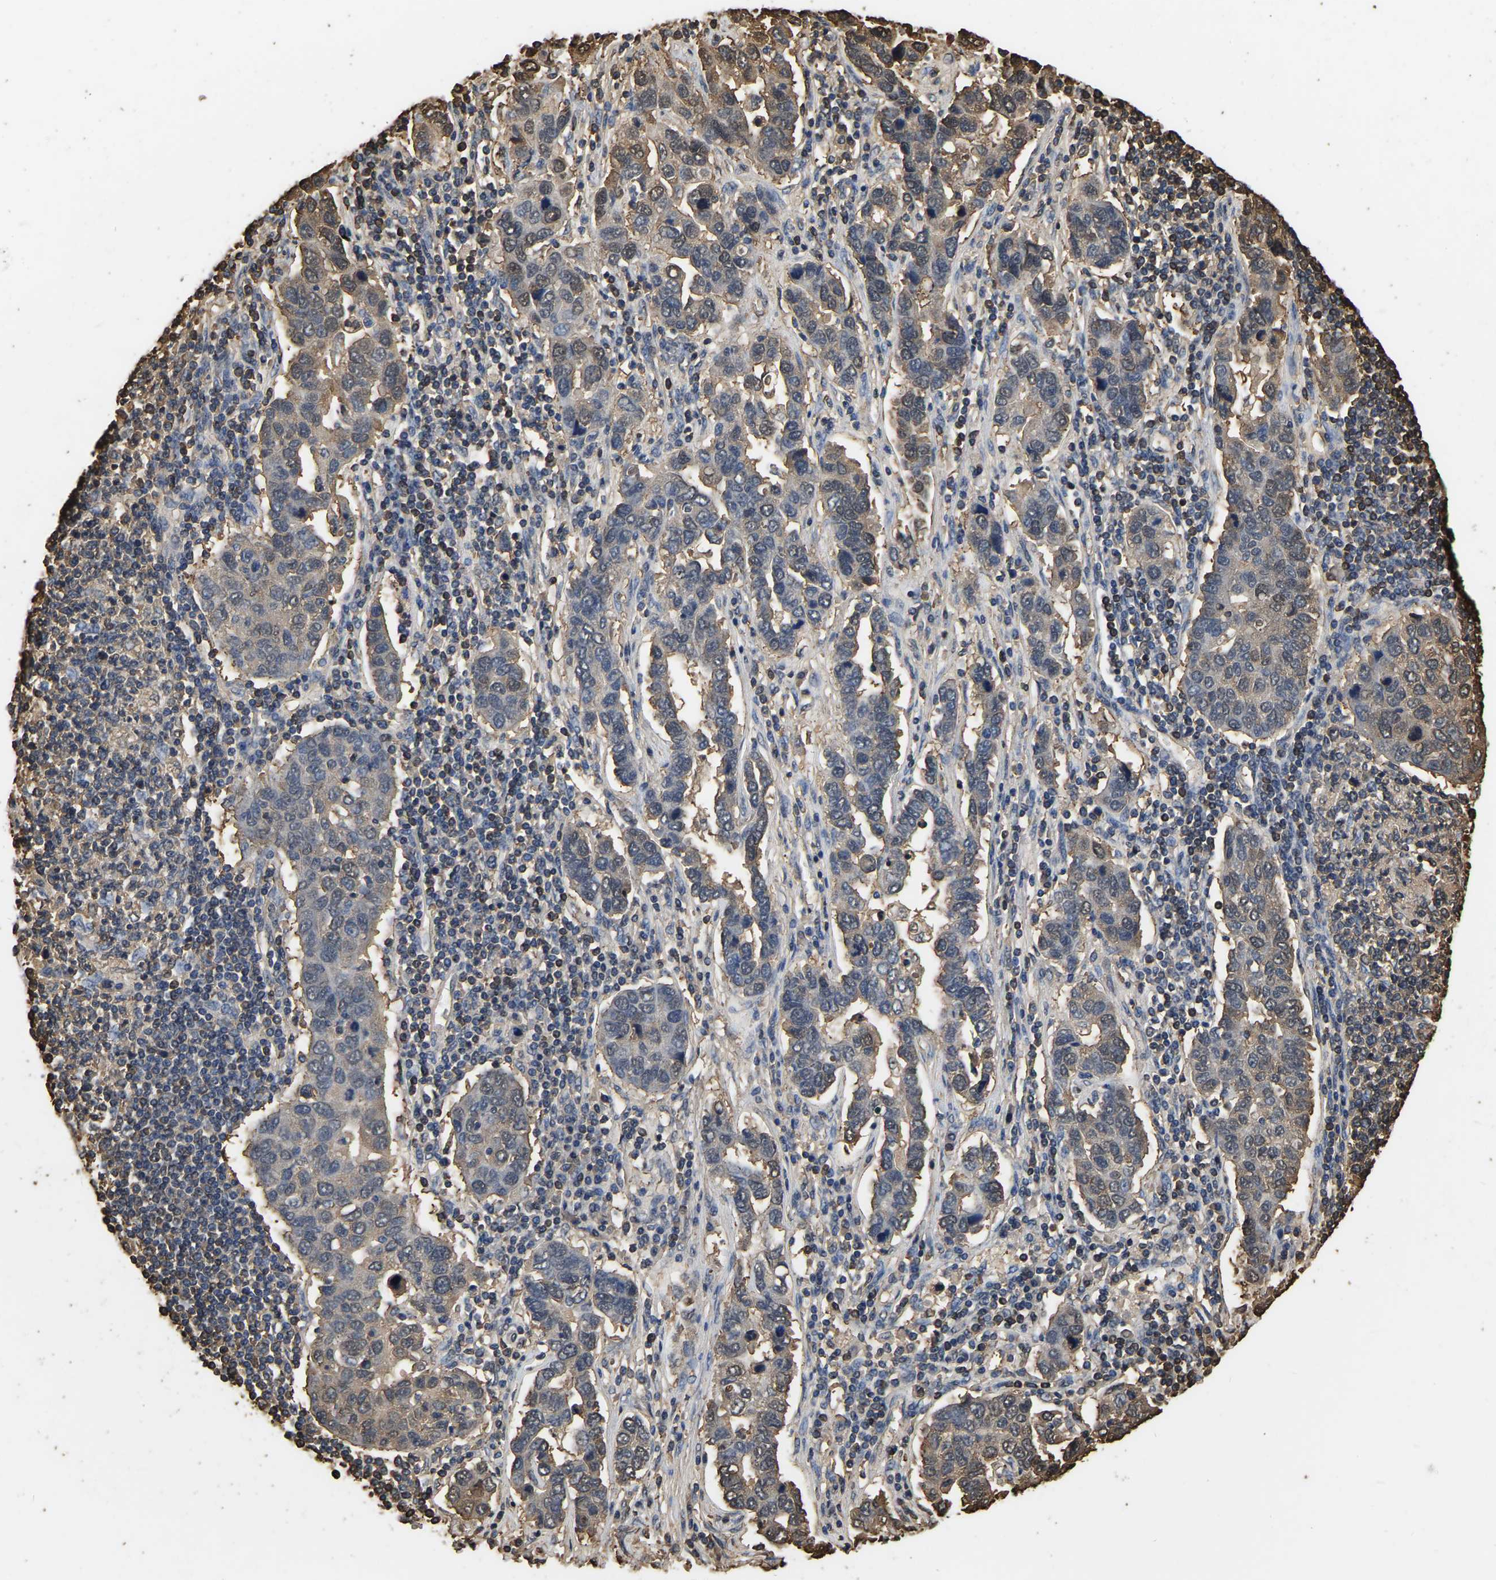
{"staining": {"intensity": "weak", "quantity": "25%-75%", "location": "cytoplasmic/membranous"}, "tissue": "pancreatic cancer", "cell_type": "Tumor cells", "image_type": "cancer", "snomed": [{"axis": "morphology", "description": "Adenocarcinoma, NOS"}, {"axis": "topography", "description": "Pancreas"}], "caption": "Weak cytoplasmic/membranous protein positivity is seen in approximately 25%-75% of tumor cells in pancreatic cancer.", "gene": "LDHB", "patient": {"sex": "female", "age": 61}}